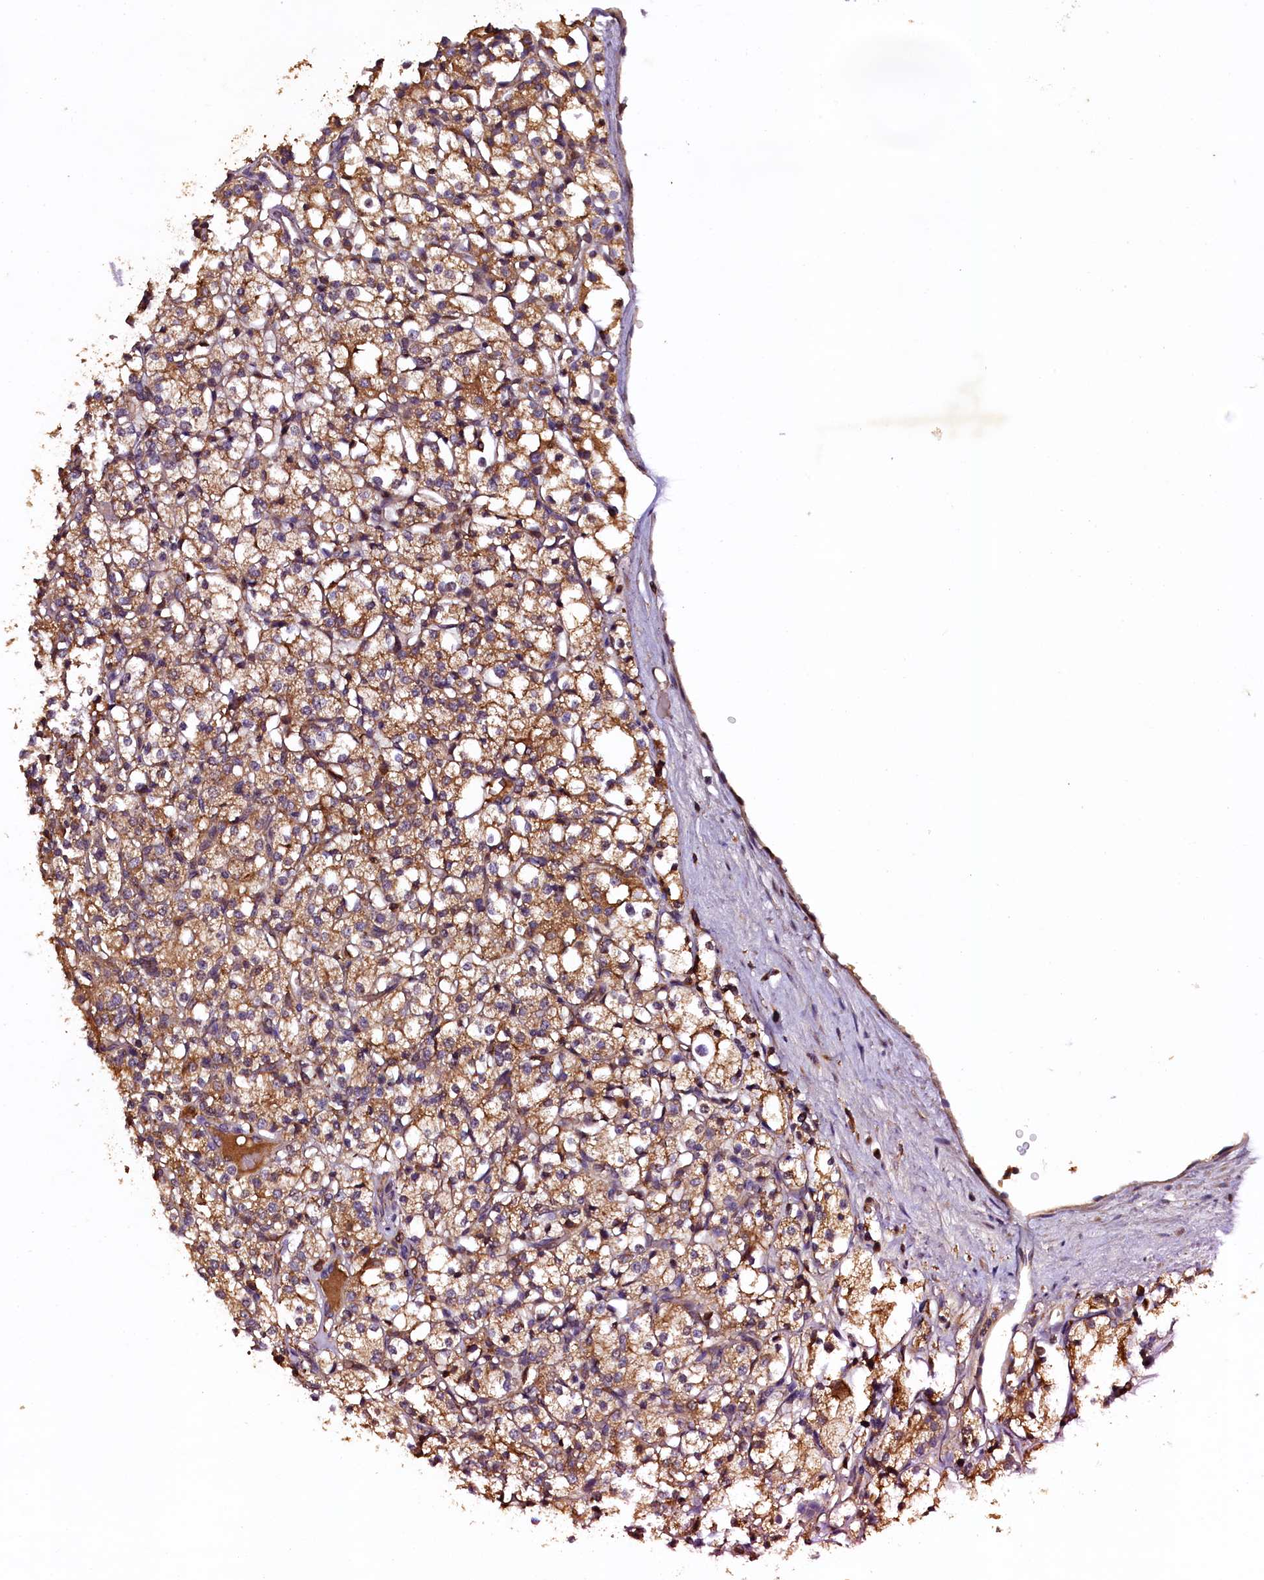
{"staining": {"intensity": "moderate", "quantity": "25%-75%", "location": "cytoplasmic/membranous"}, "tissue": "renal cancer", "cell_type": "Tumor cells", "image_type": "cancer", "snomed": [{"axis": "morphology", "description": "Adenocarcinoma, NOS"}, {"axis": "topography", "description": "Kidney"}], "caption": "Immunohistochemical staining of human renal cancer demonstrates medium levels of moderate cytoplasmic/membranous positivity in about 25%-75% of tumor cells. (Brightfield microscopy of DAB IHC at high magnification).", "gene": "PLXNB1", "patient": {"sex": "male", "age": 77}}